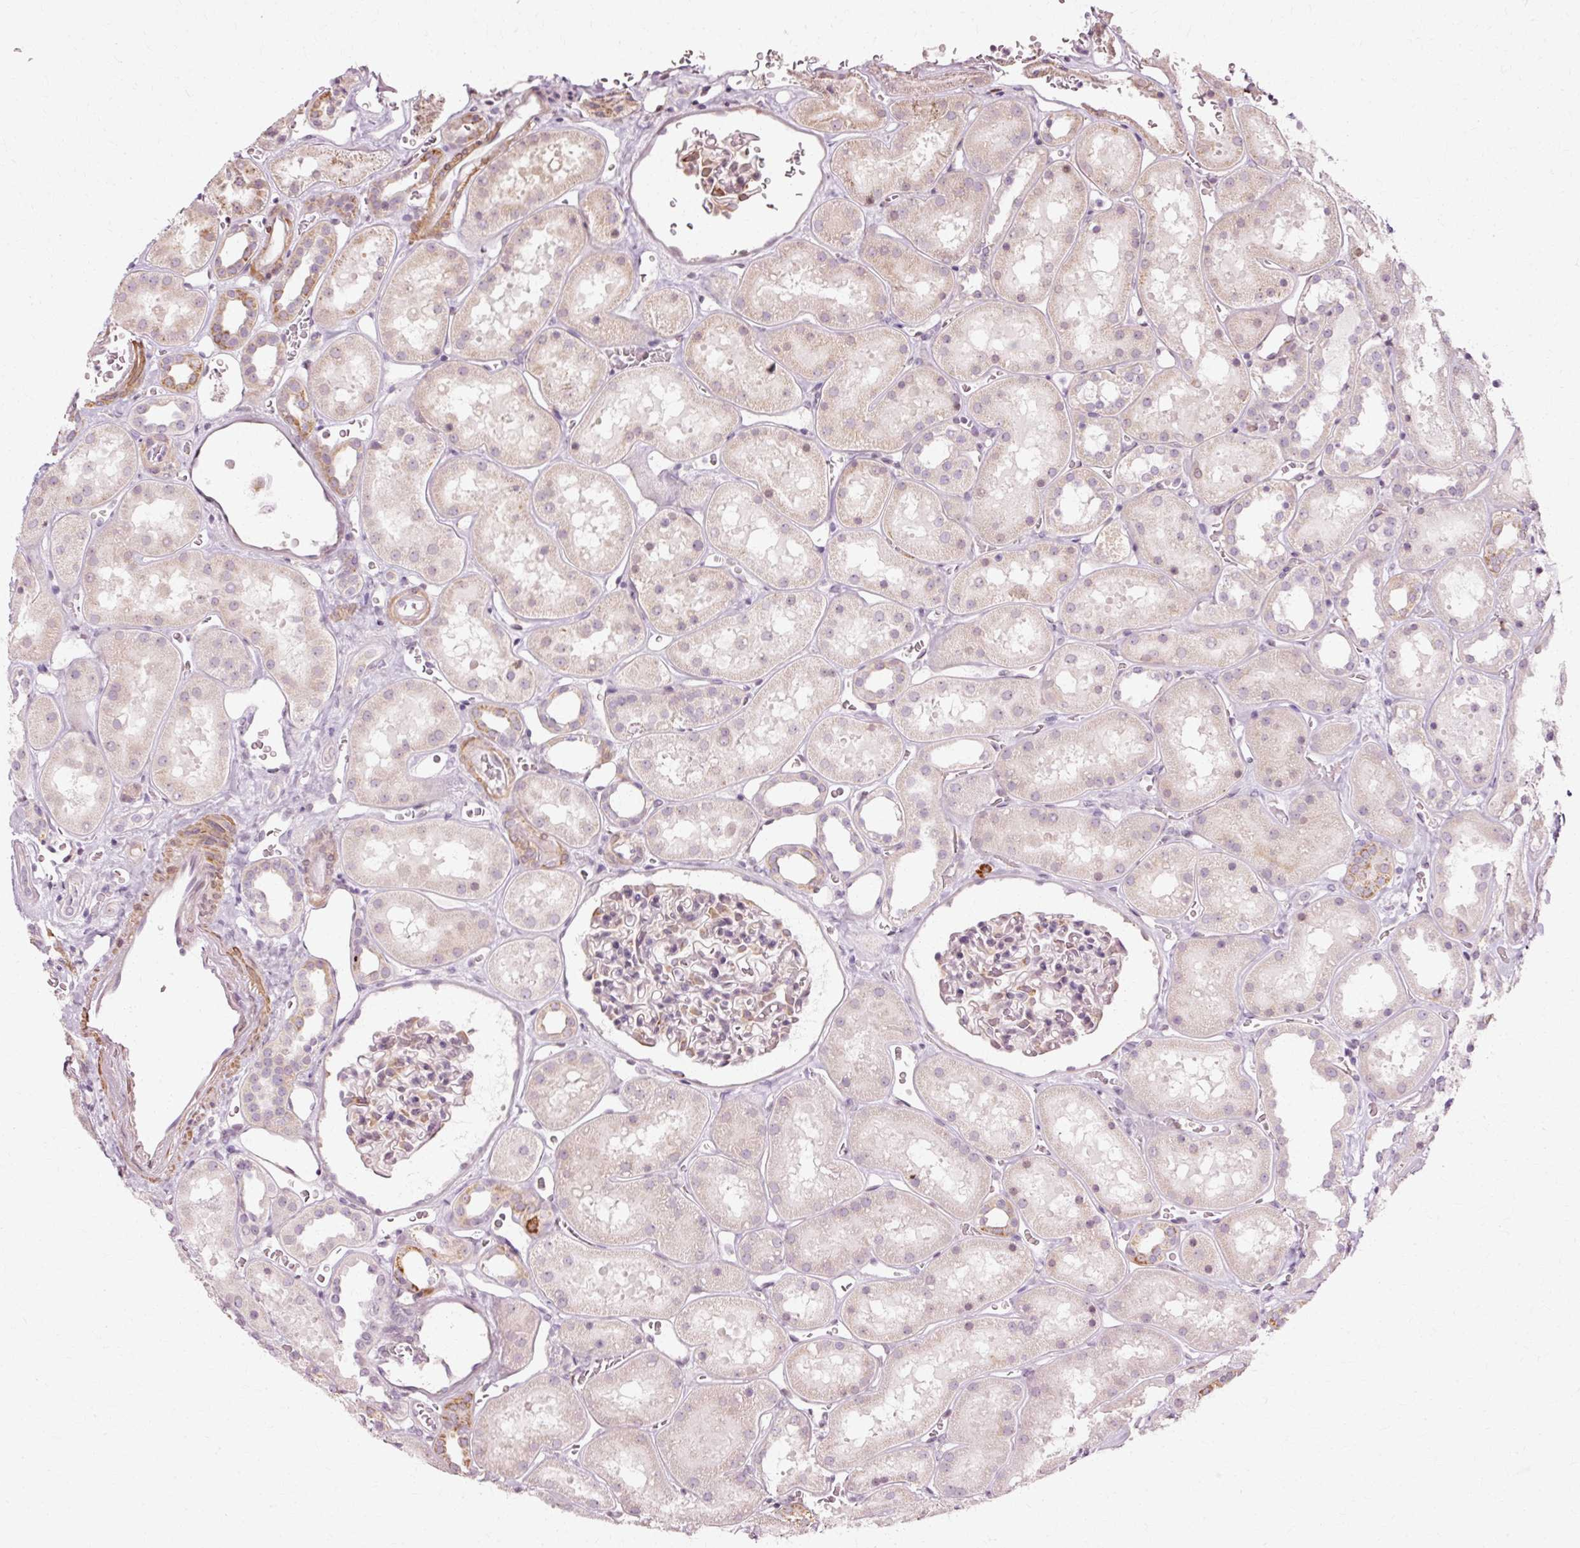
{"staining": {"intensity": "moderate", "quantity": "<25%", "location": "cytoplasmic/membranous"}, "tissue": "kidney", "cell_type": "Cells in glomeruli", "image_type": "normal", "snomed": [{"axis": "morphology", "description": "Normal tissue, NOS"}, {"axis": "topography", "description": "Kidney"}], "caption": "Kidney stained for a protein (brown) shows moderate cytoplasmic/membranous positive staining in approximately <25% of cells in glomeruli.", "gene": "RANBP2", "patient": {"sex": "female", "age": 41}}